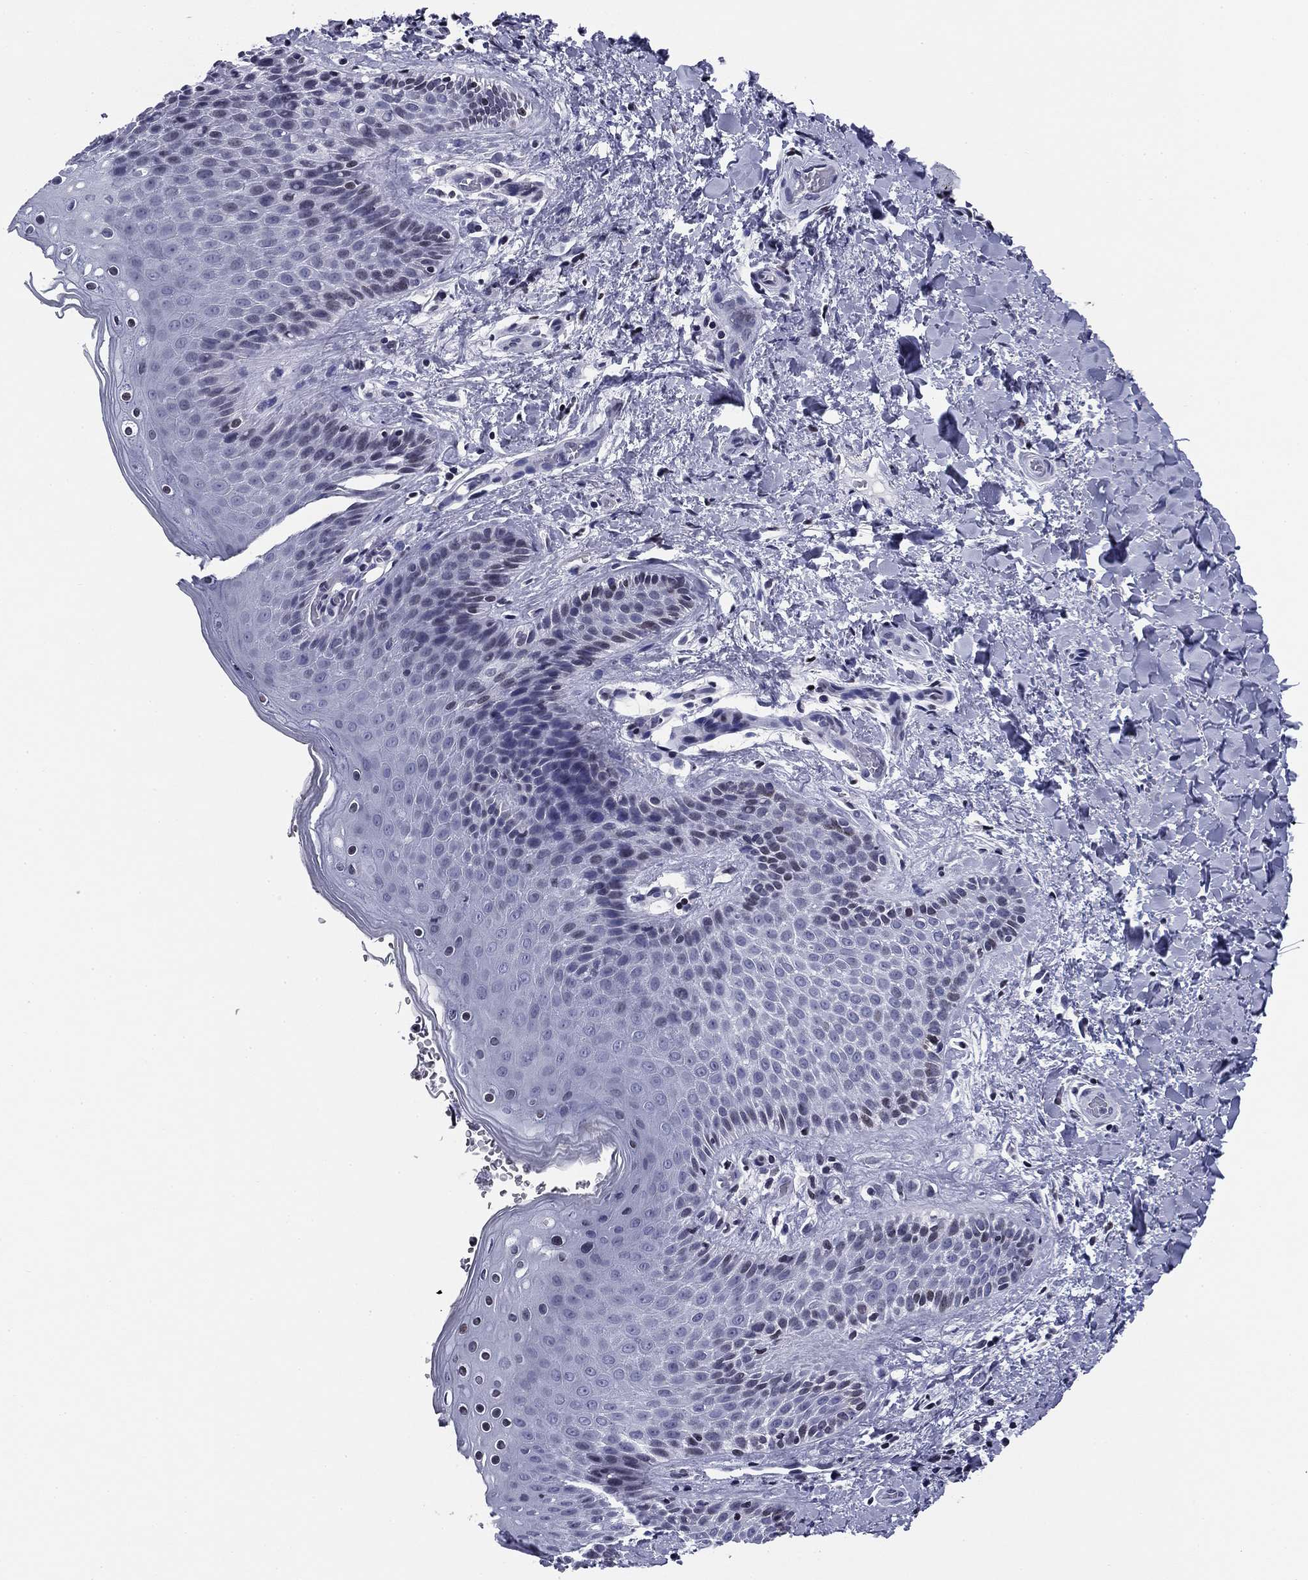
{"staining": {"intensity": "negative", "quantity": "none", "location": "none"}, "tissue": "skin", "cell_type": "Epidermal cells", "image_type": "normal", "snomed": [{"axis": "morphology", "description": "Normal tissue, NOS"}, {"axis": "topography", "description": "Anal"}], "caption": "The immunohistochemistry (IHC) histopathology image has no significant positivity in epidermal cells of skin.", "gene": "CCDC144A", "patient": {"sex": "male", "age": 36}}